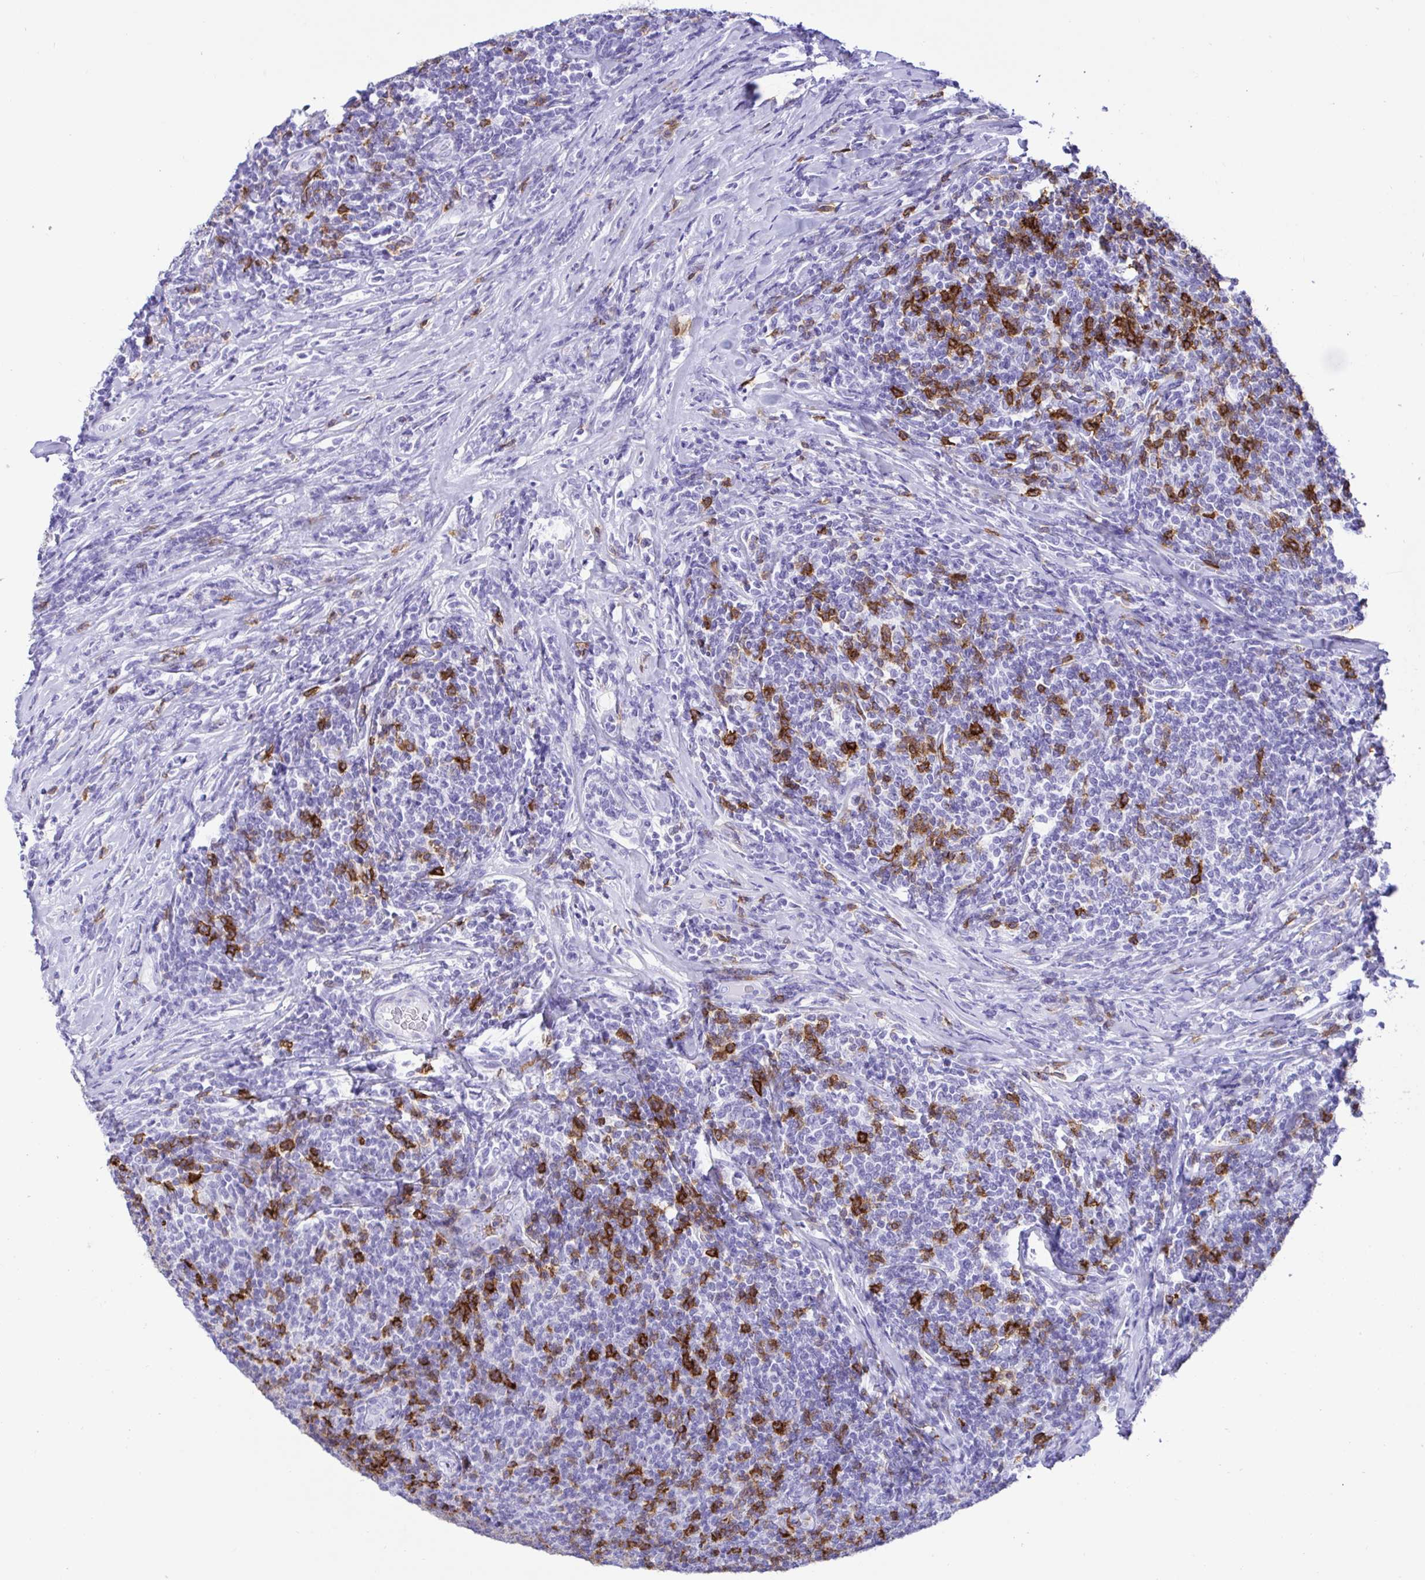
{"staining": {"intensity": "strong", "quantity": "<25%", "location": "cytoplasmic/membranous"}, "tissue": "lymphoma", "cell_type": "Tumor cells", "image_type": "cancer", "snomed": [{"axis": "morphology", "description": "Malignant lymphoma, non-Hodgkin's type, Low grade"}, {"axis": "topography", "description": "Lymph node"}], "caption": "A brown stain labels strong cytoplasmic/membranous positivity of a protein in human low-grade malignant lymphoma, non-Hodgkin's type tumor cells.", "gene": "CD5", "patient": {"sex": "male", "age": 52}}